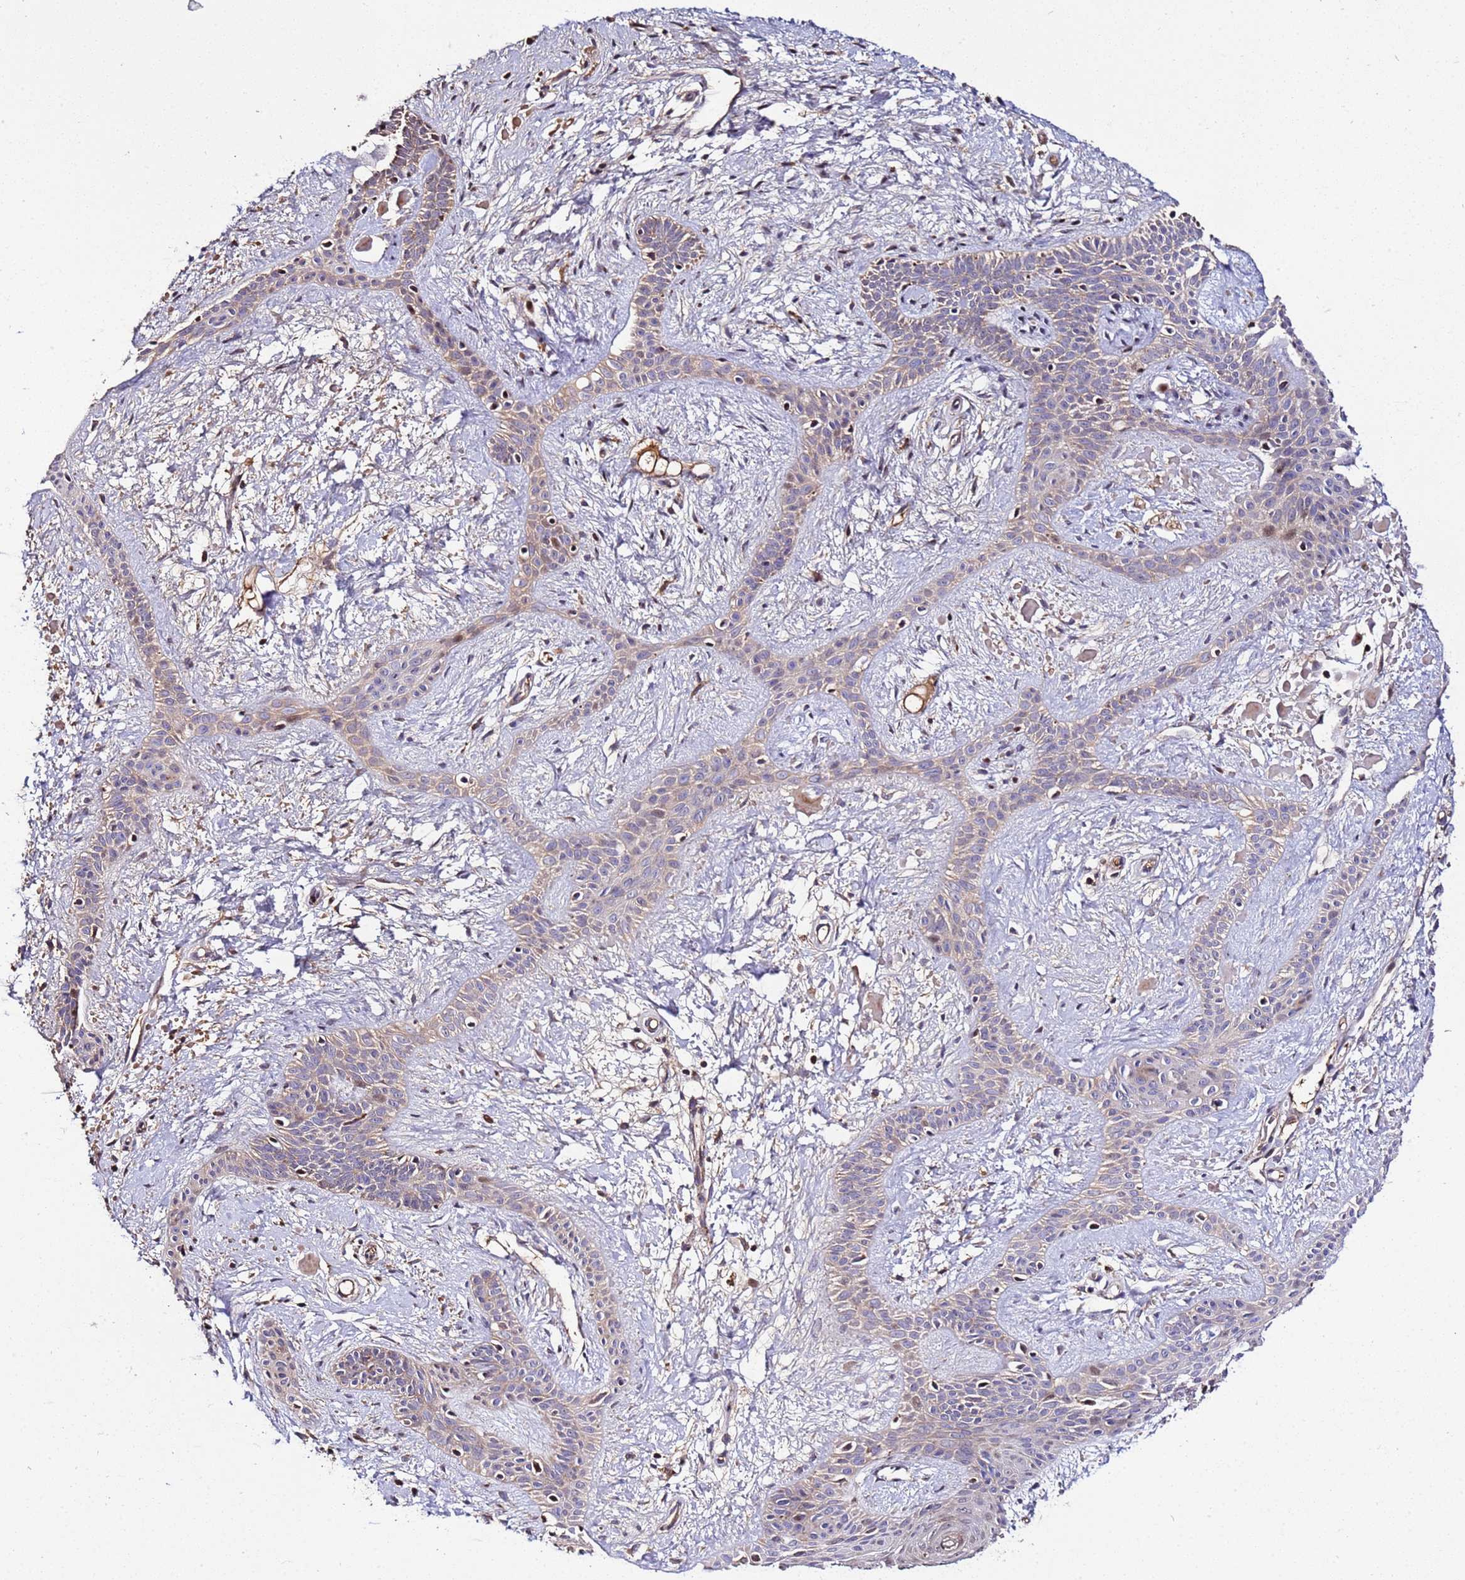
{"staining": {"intensity": "moderate", "quantity": "<25%", "location": "nuclear"}, "tissue": "skin cancer", "cell_type": "Tumor cells", "image_type": "cancer", "snomed": [{"axis": "morphology", "description": "Basal cell carcinoma"}, {"axis": "topography", "description": "Skin"}], "caption": "The immunohistochemical stain shows moderate nuclear positivity in tumor cells of skin basal cell carcinoma tissue.", "gene": "WNK4", "patient": {"sex": "male", "age": 78}}